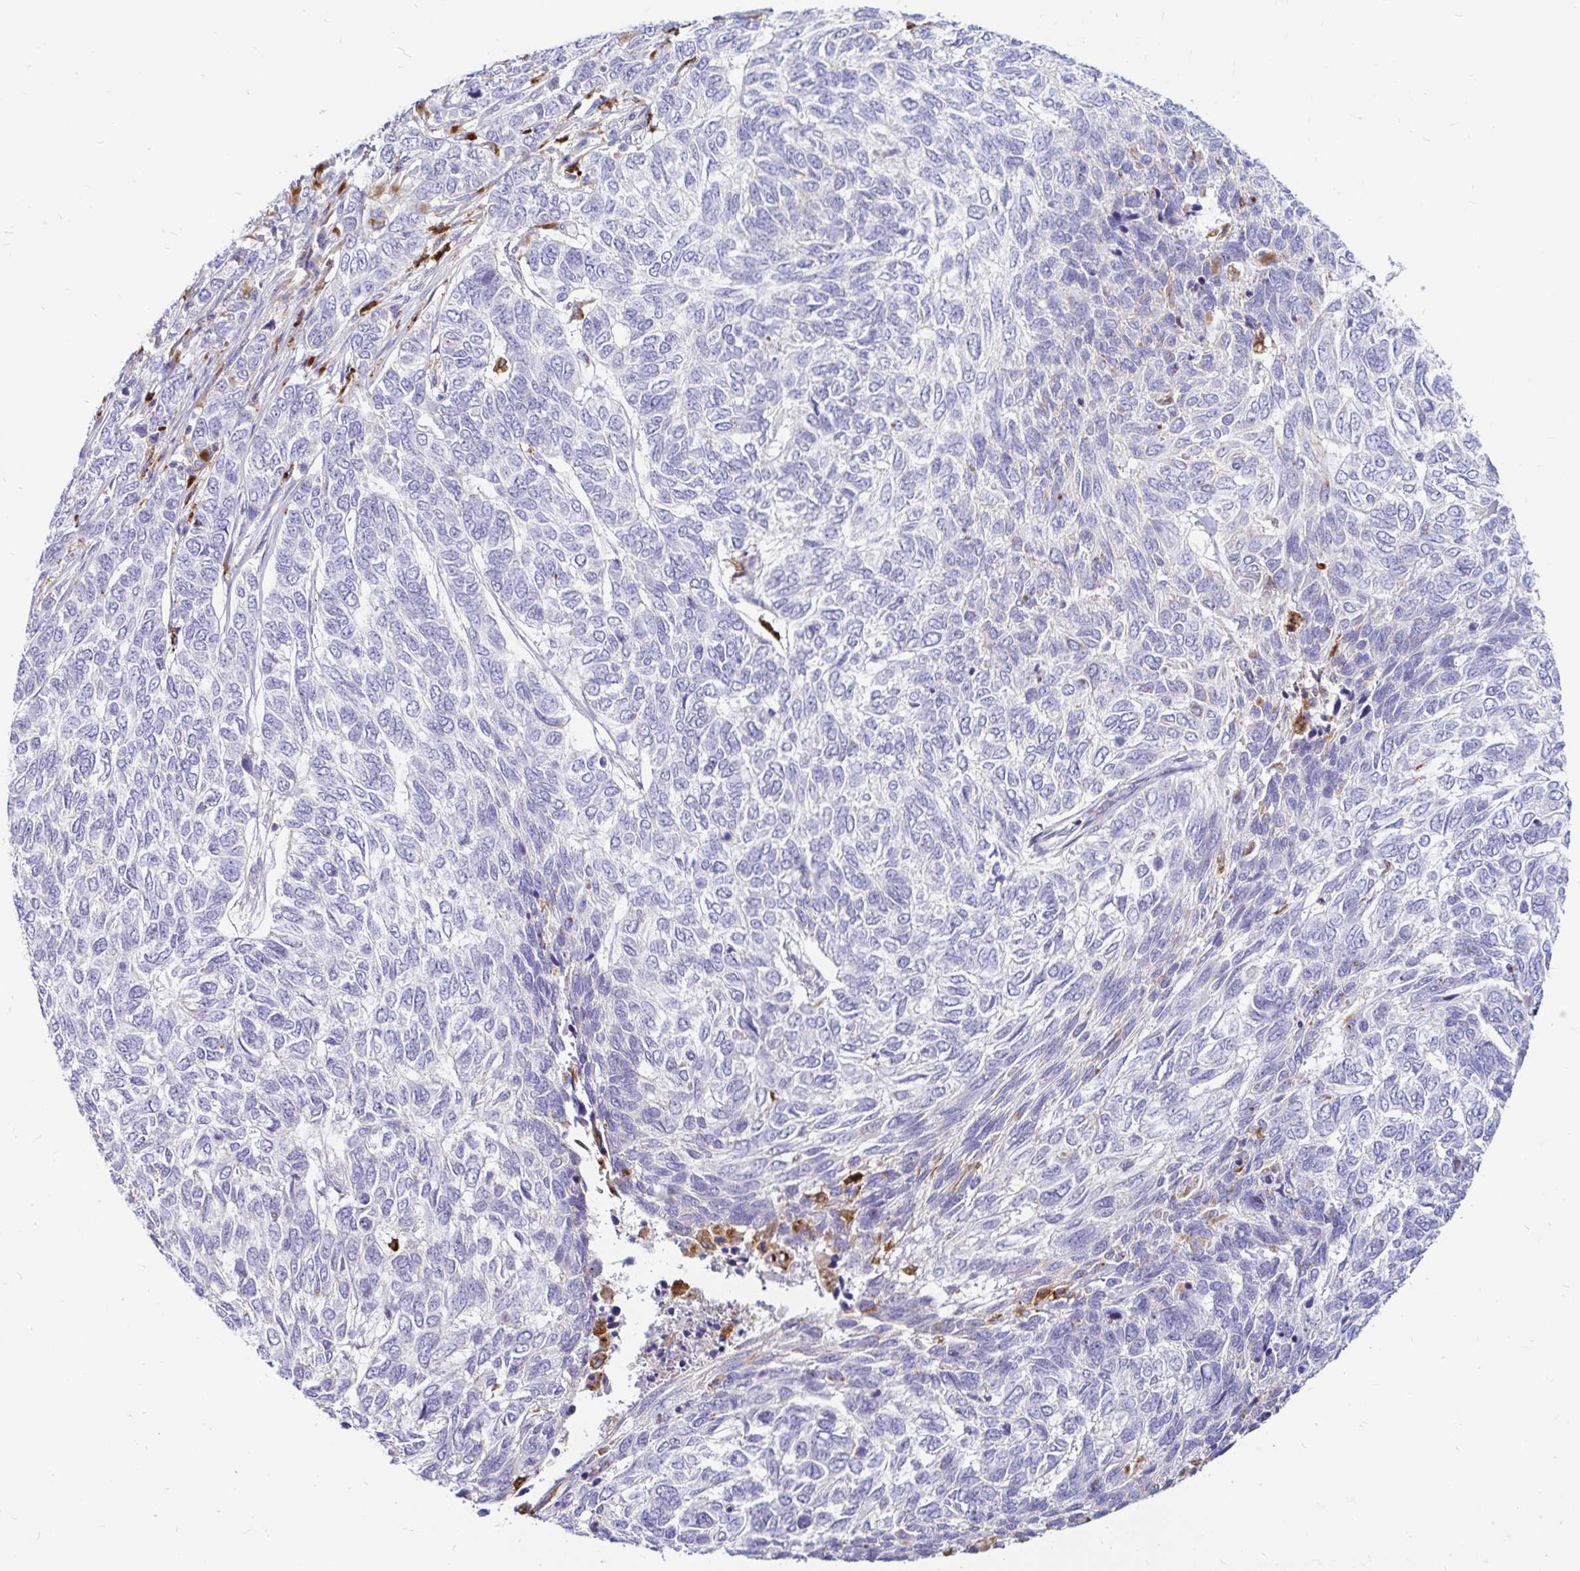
{"staining": {"intensity": "negative", "quantity": "none", "location": "none"}, "tissue": "skin cancer", "cell_type": "Tumor cells", "image_type": "cancer", "snomed": [{"axis": "morphology", "description": "Basal cell carcinoma"}, {"axis": "topography", "description": "Skin"}], "caption": "There is no significant expression in tumor cells of basal cell carcinoma (skin). The staining was performed using DAB to visualize the protein expression in brown, while the nuclei were stained in blue with hematoxylin (Magnification: 20x).", "gene": "FUCA1", "patient": {"sex": "female", "age": 65}}